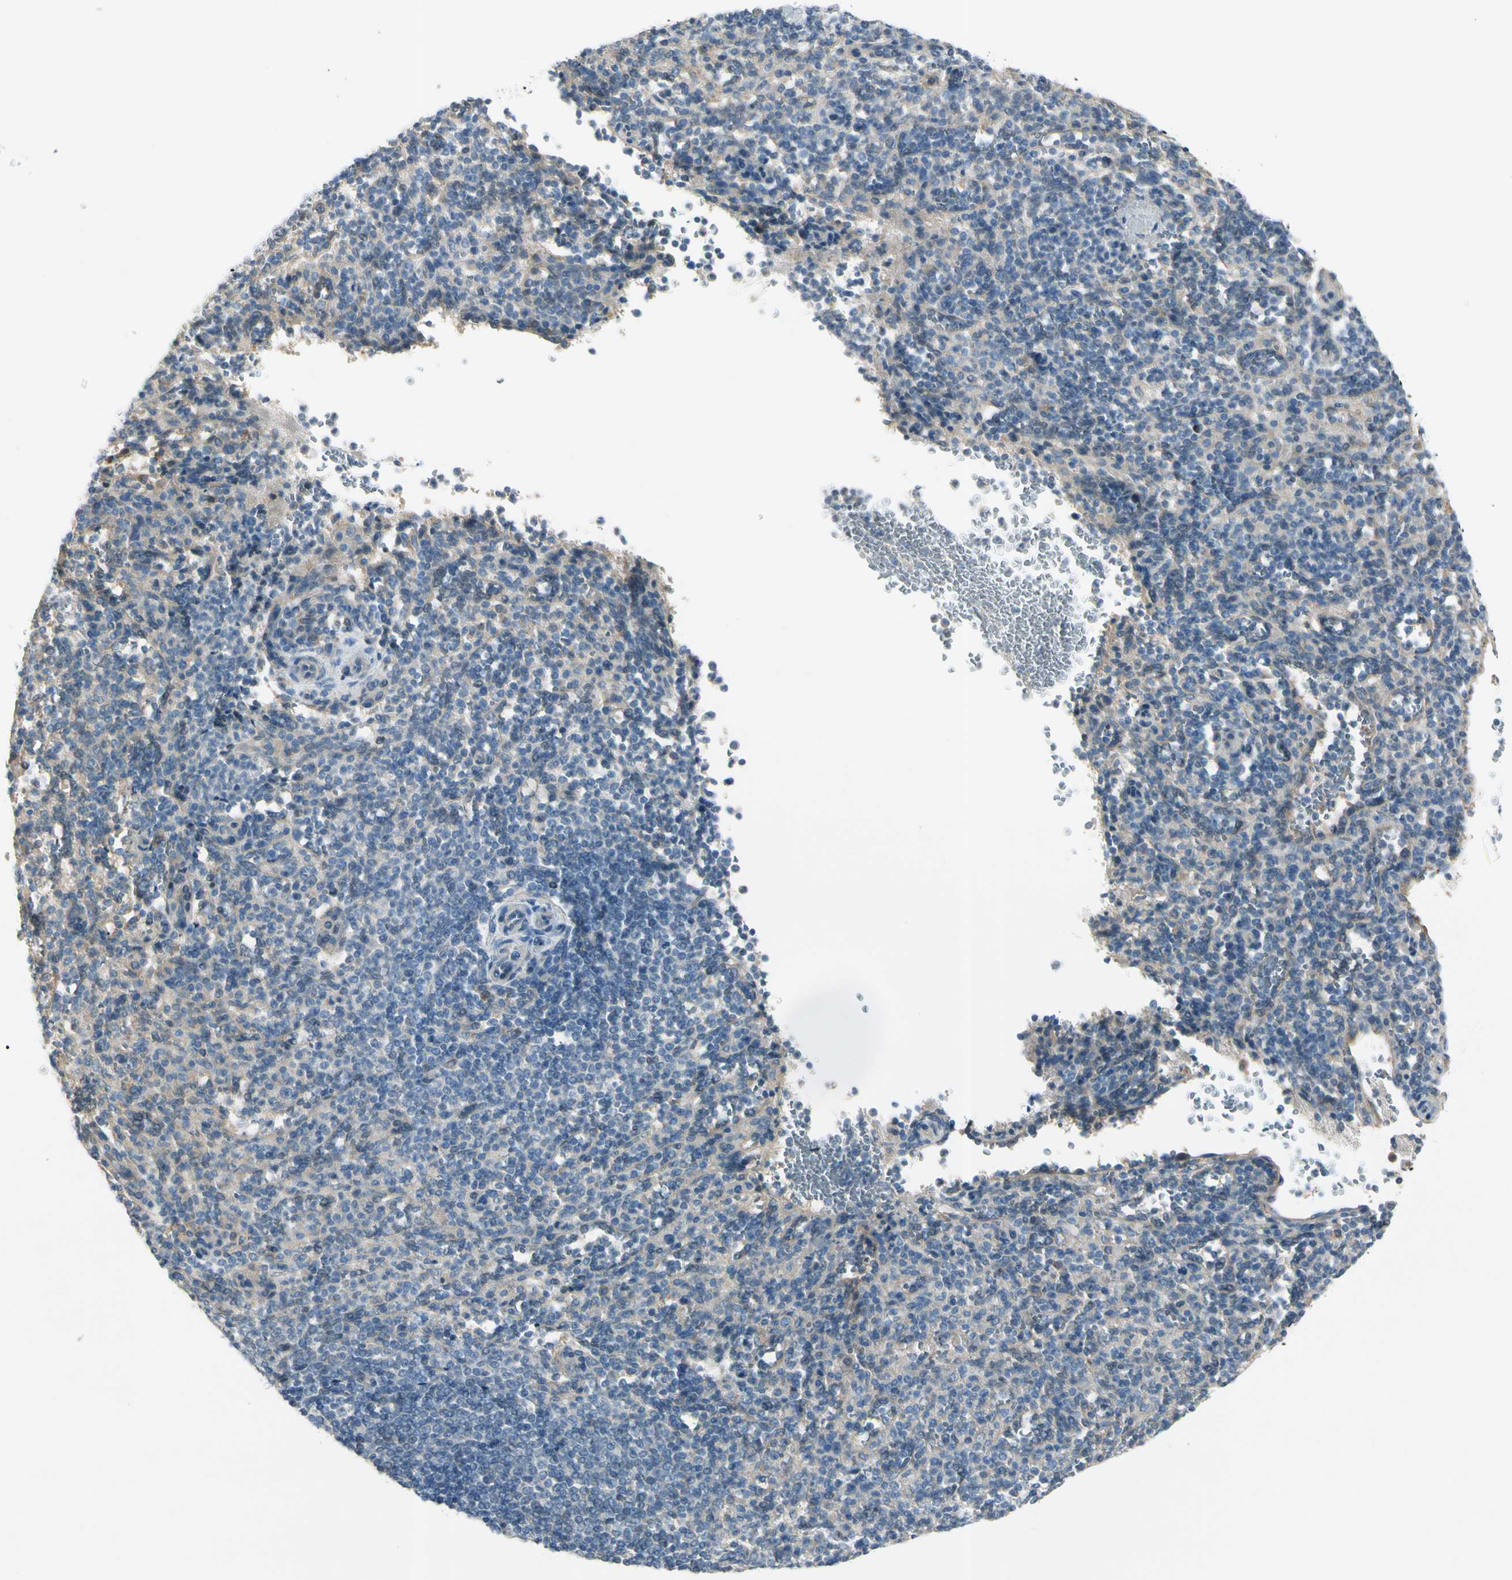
{"staining": {"intensity": "weak", "quantity": "<25%", "location": "cytoplasmic/membranous"}, "tissue": "spleen", "cell_type": "Cells in red pulp", "image_type": "normal", "snomed": [{"axis": "morphology", "description": "Normal tissue, NOS"}, {"axis": "topography", "description": "Spleen"}], "caption": "Immunohistochemical staining of normal human spleen reveals no significant positivity in cells in red pulp.", "gene": "CYP2E1", "patient": {"sex": "female", "age": 74}}